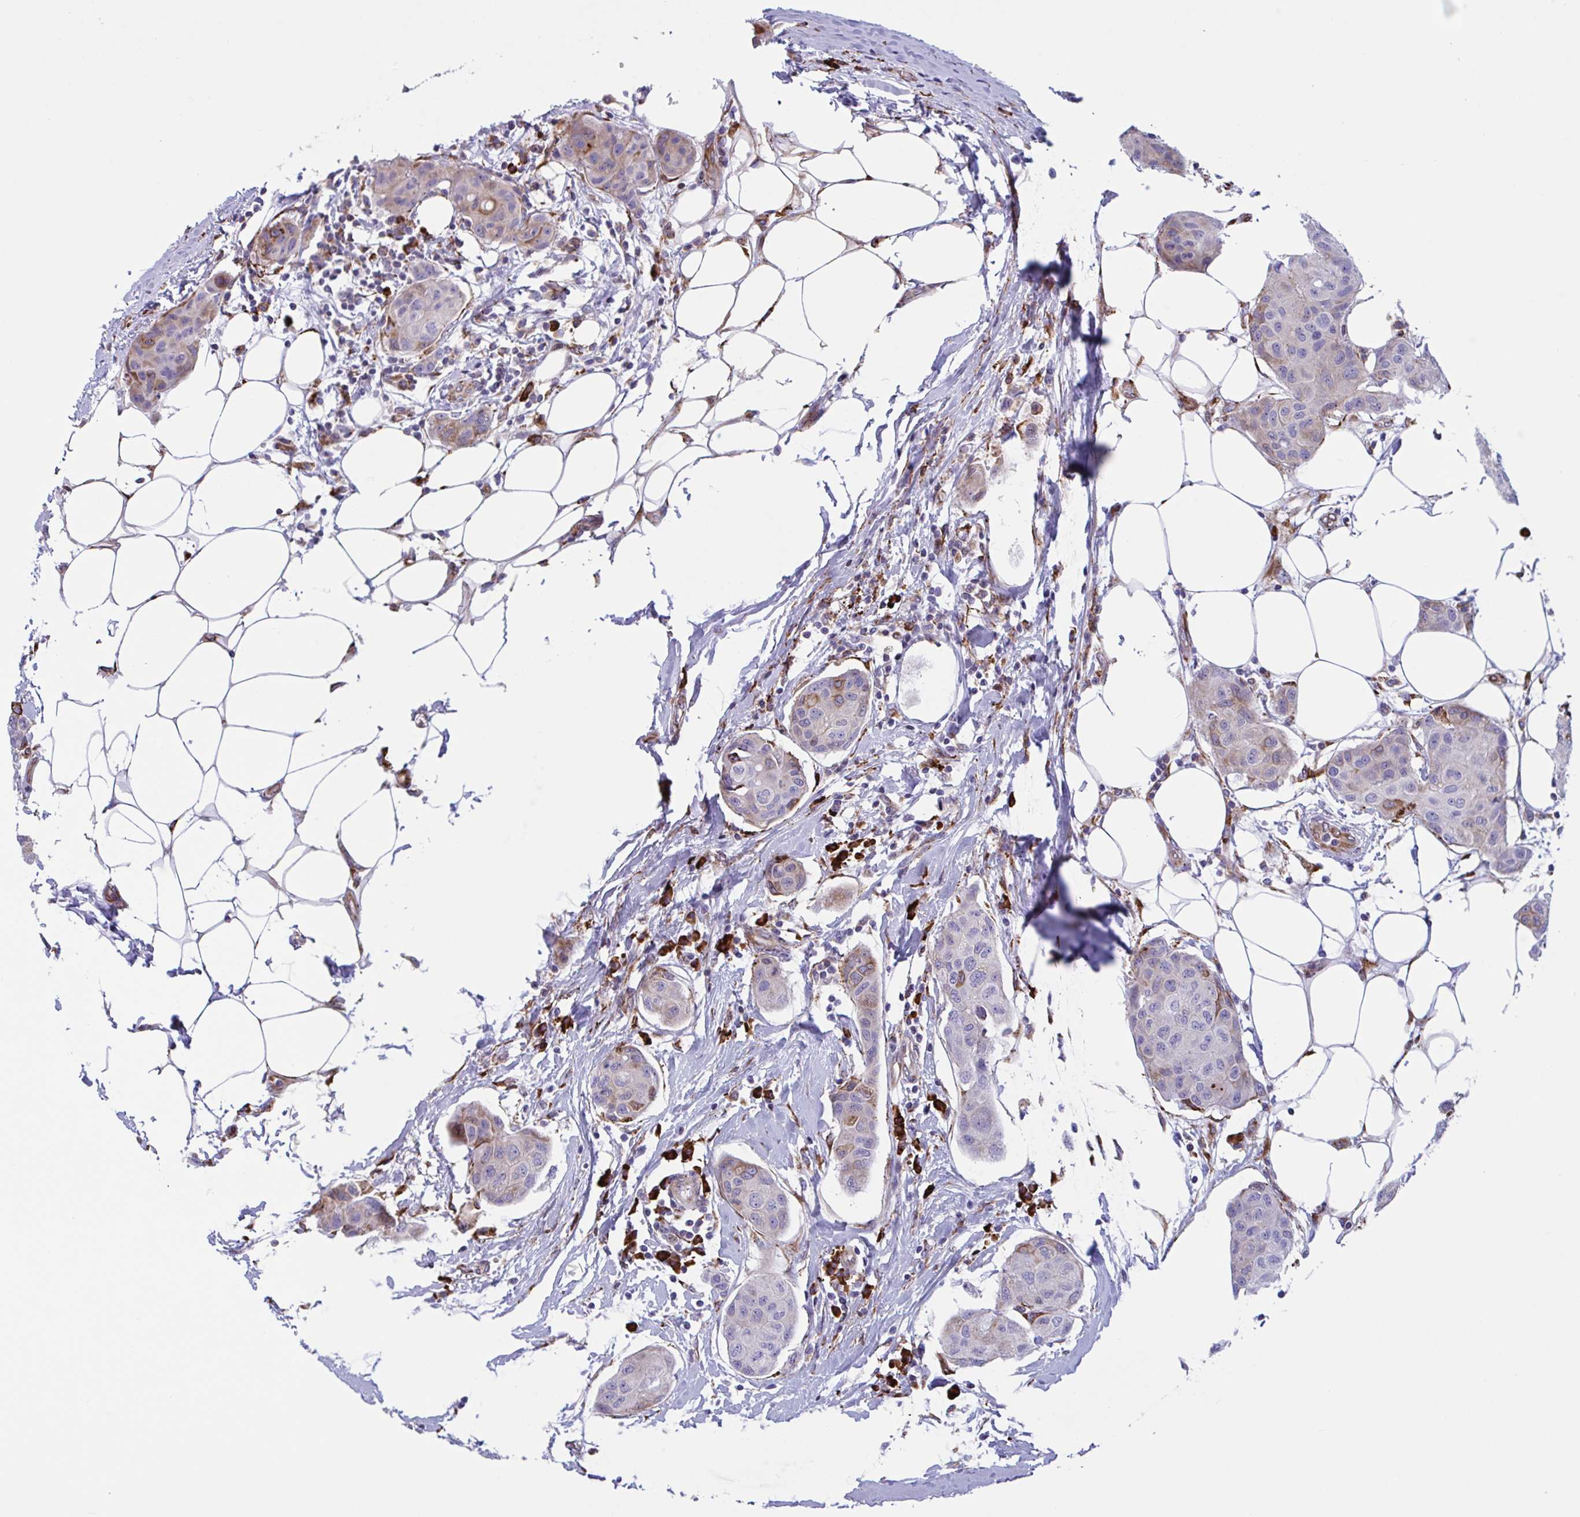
{"staining": {"intensity": "moderate", "quantity": "<25%", "location": "cytoplasmic/membranous"}, "tissue": "breast cancer", "cell_type": "Tumor cells", "image_type": "cancer", "snomed": [{"axis": "morphology", "description": "Duct carcinoma"}, {"axis": "topography", "description": "Breast"}, {"axis": "topography", "description": "Lymph node"}], "caption": "Immunohistochemistry (IHC) micrograph of human breast cancer (invasive ductal carcinoma) stained for a protein (brown), which exhibits low levels of moderate cytoplasmic/membranous positivity in approximately <25% of tumor cells.", "gene": "PEAK3", "patient": {"sex": "female", "age": 80}}